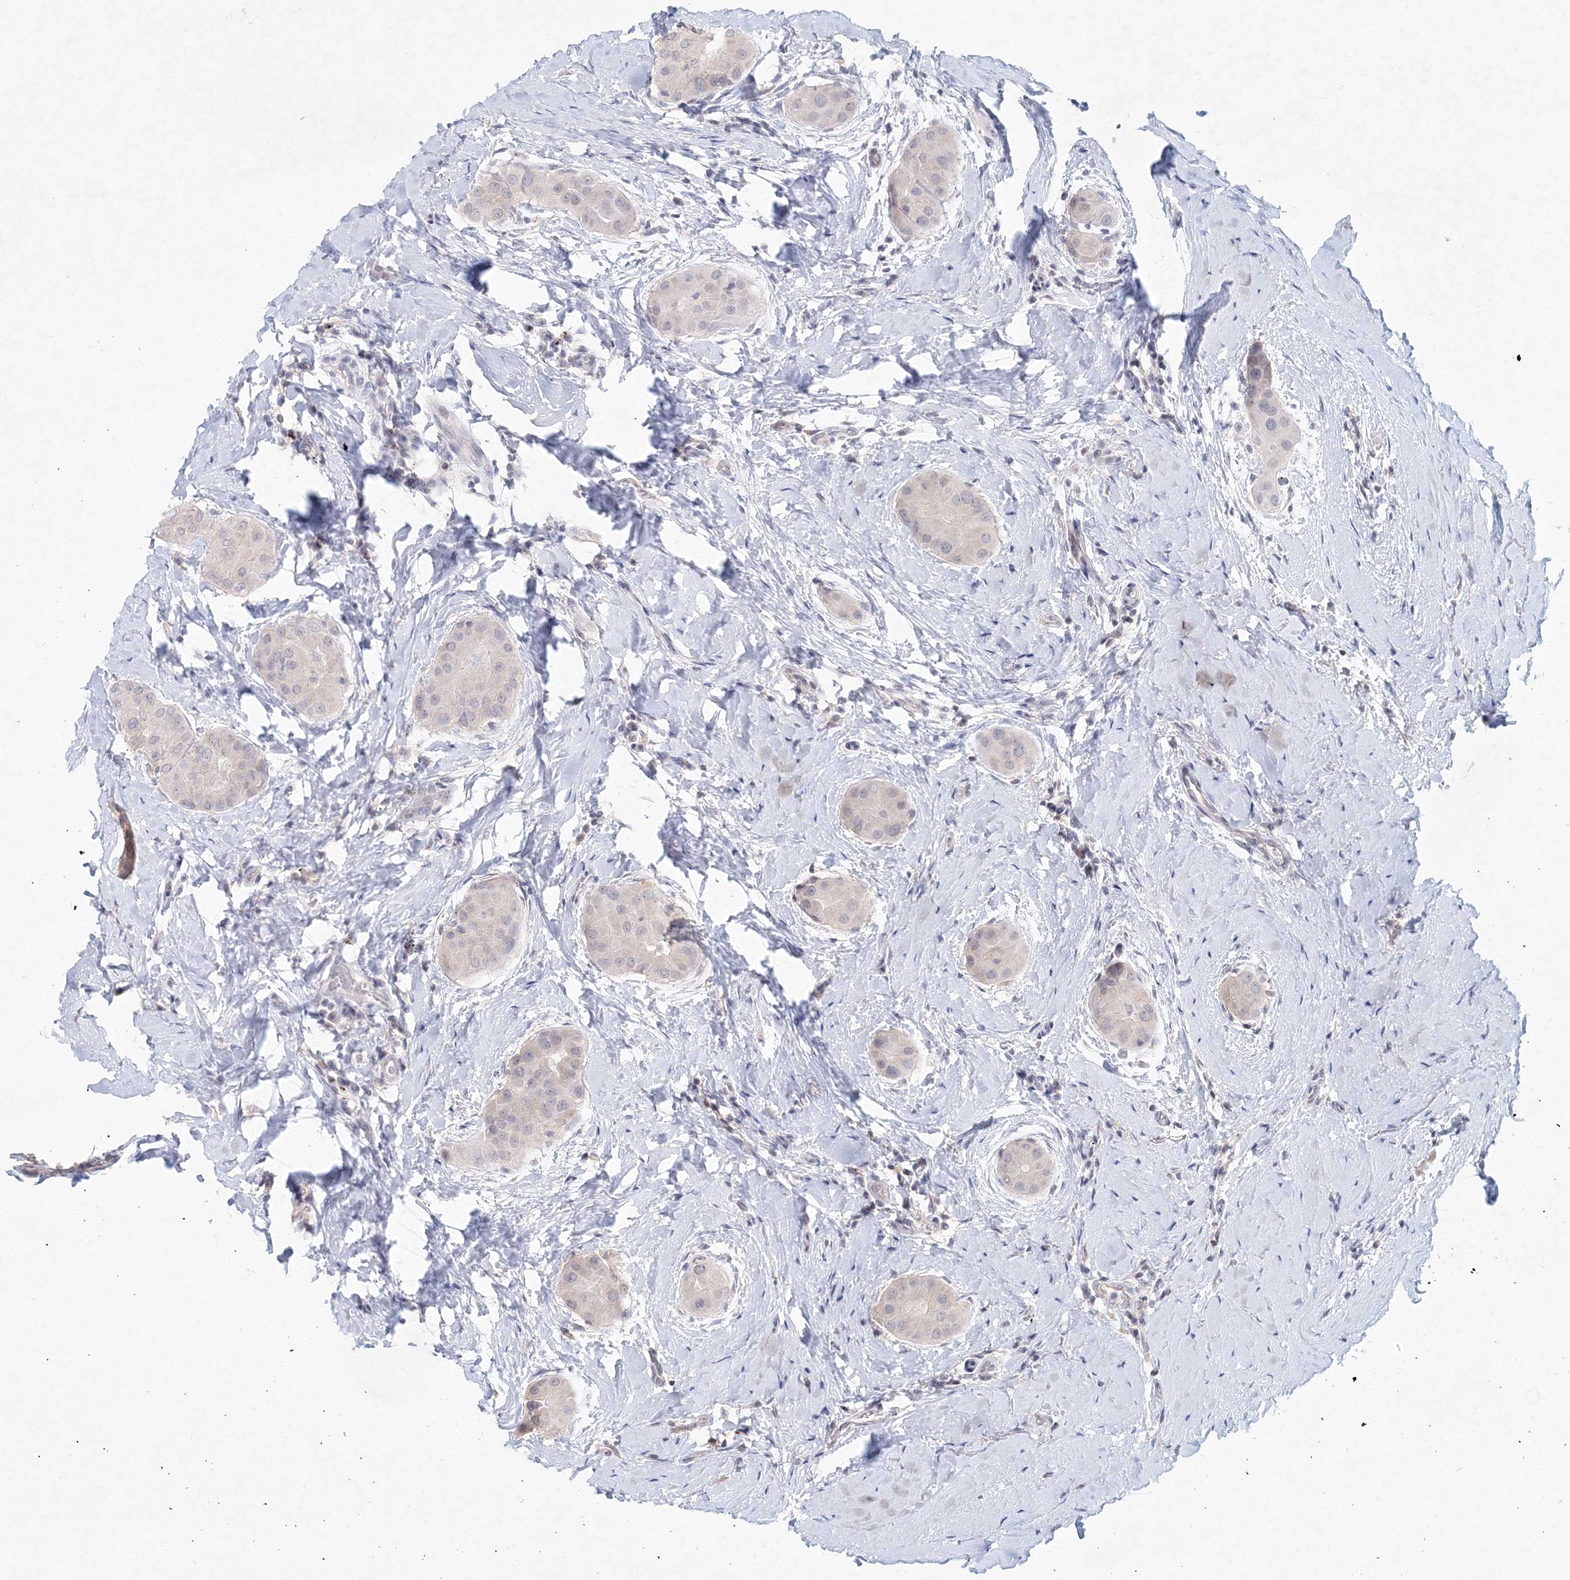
{"staining": {"intensity": "negative", "quantity": "none", "location": "none"}, "tissue": "thyroid cancer", "cell_type": "Tumor cells", "image_type": "cancer", "snomed": [{"axis": "morphology", "description": "Papillary adenocarcinoma, NOS"}, {"axis": "topography", "description": "Thyroid gland"}], "caption": "High power microscopy micrograph of an immunohistochemistry photomicrograph of thyroid cancer, revealing no significant staining in tumor cells.", "gene": "SLC7A7", "patient": {"sex": "male", "age": 33}}